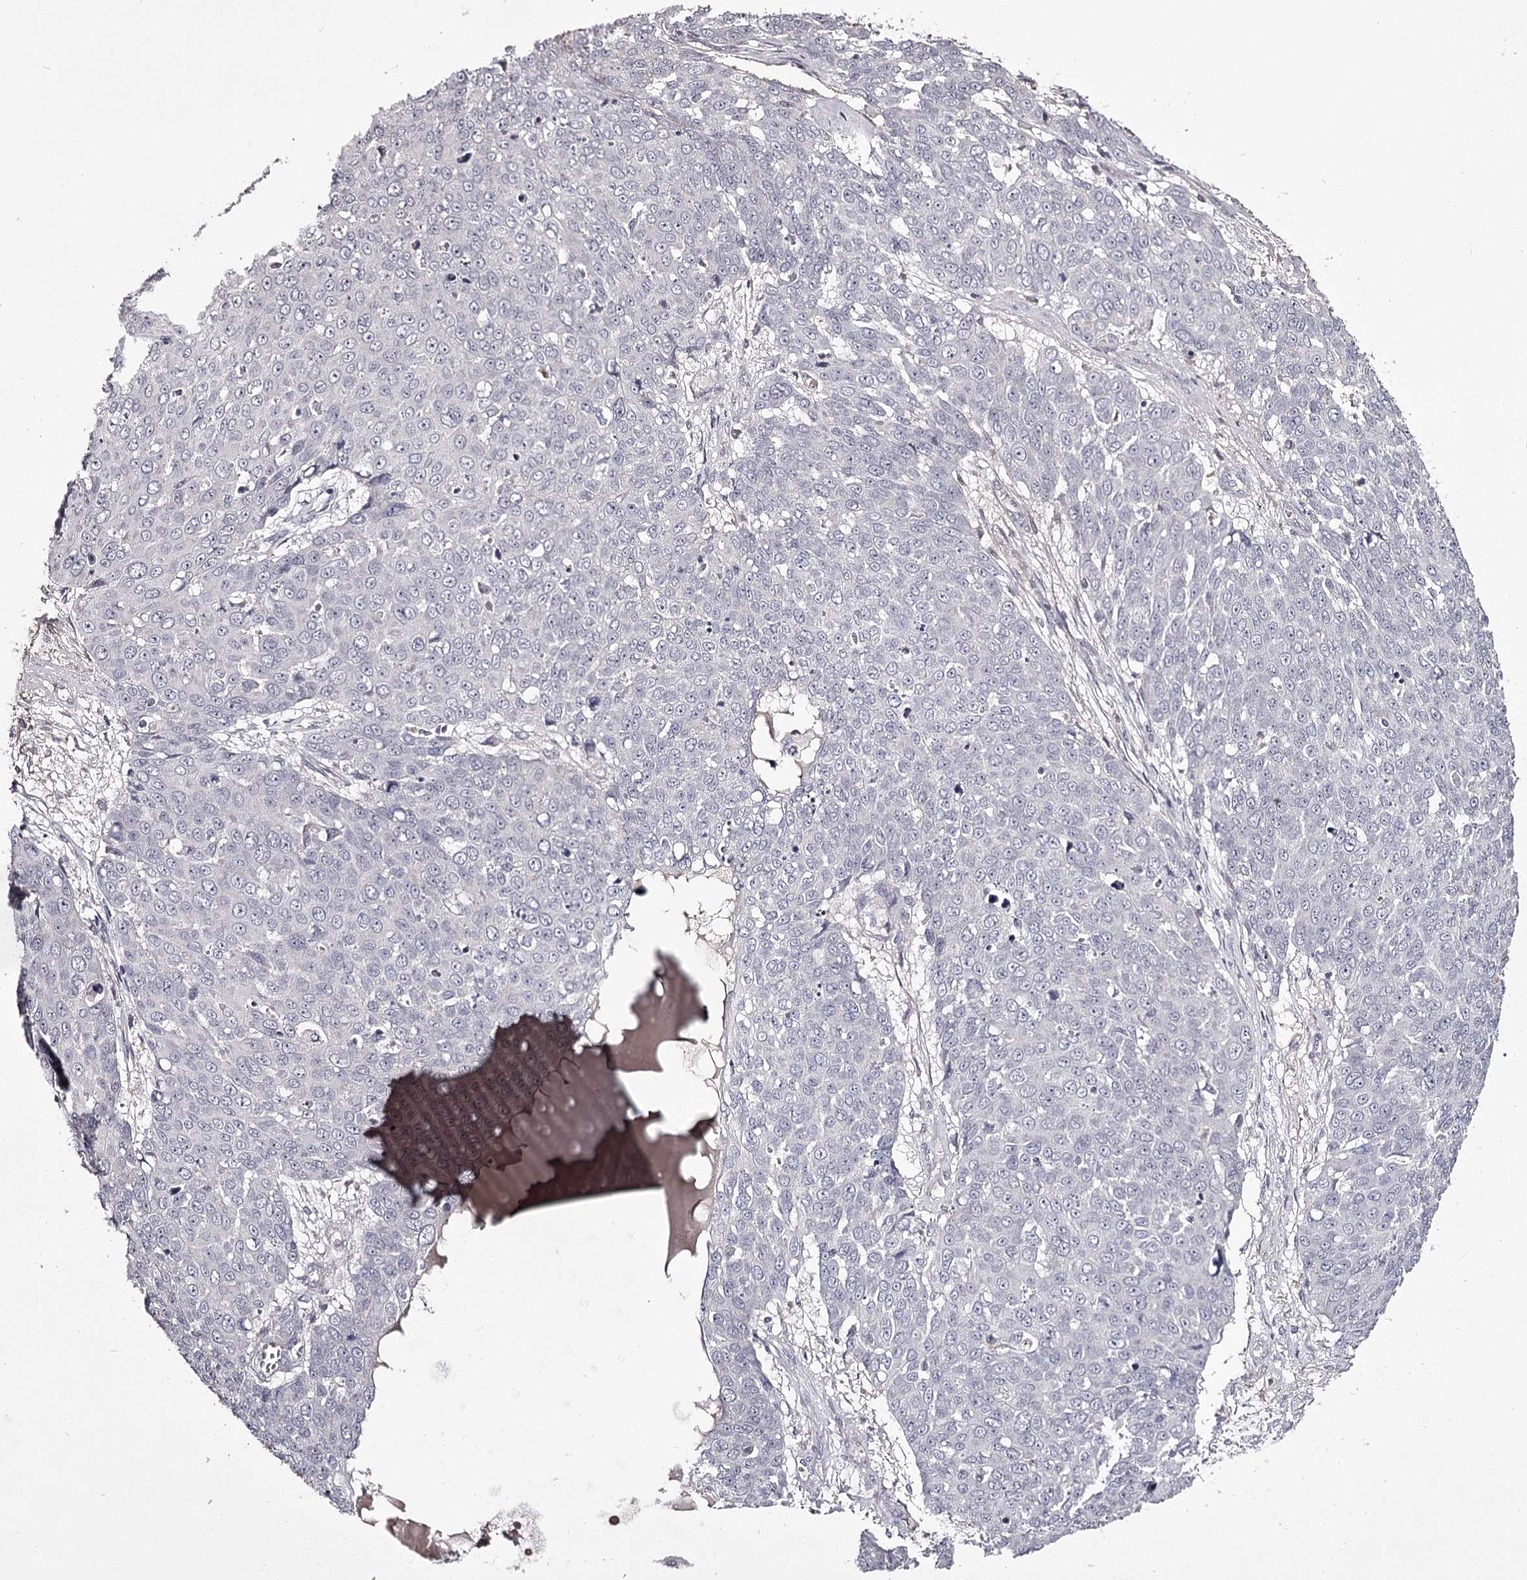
{"staining": {"intensity": "negative", "quantity": "none", "location": "none"}, "tissue": "skin cancer", "cell_type": "Tumor cells", "image_type": "cancer", "snomed": [{"axis": "morphology", "description": "Squamous cell carcinoma, NOS"}, {"axis": "topography", "description": "Skin"}], "caption": "Histopathology image shows no significant protein positivity in tumor cells of skin cancer (squamous cell carcinoma).", "gene": "PRM2", "patient": {"sex": "male", "age": 71}}